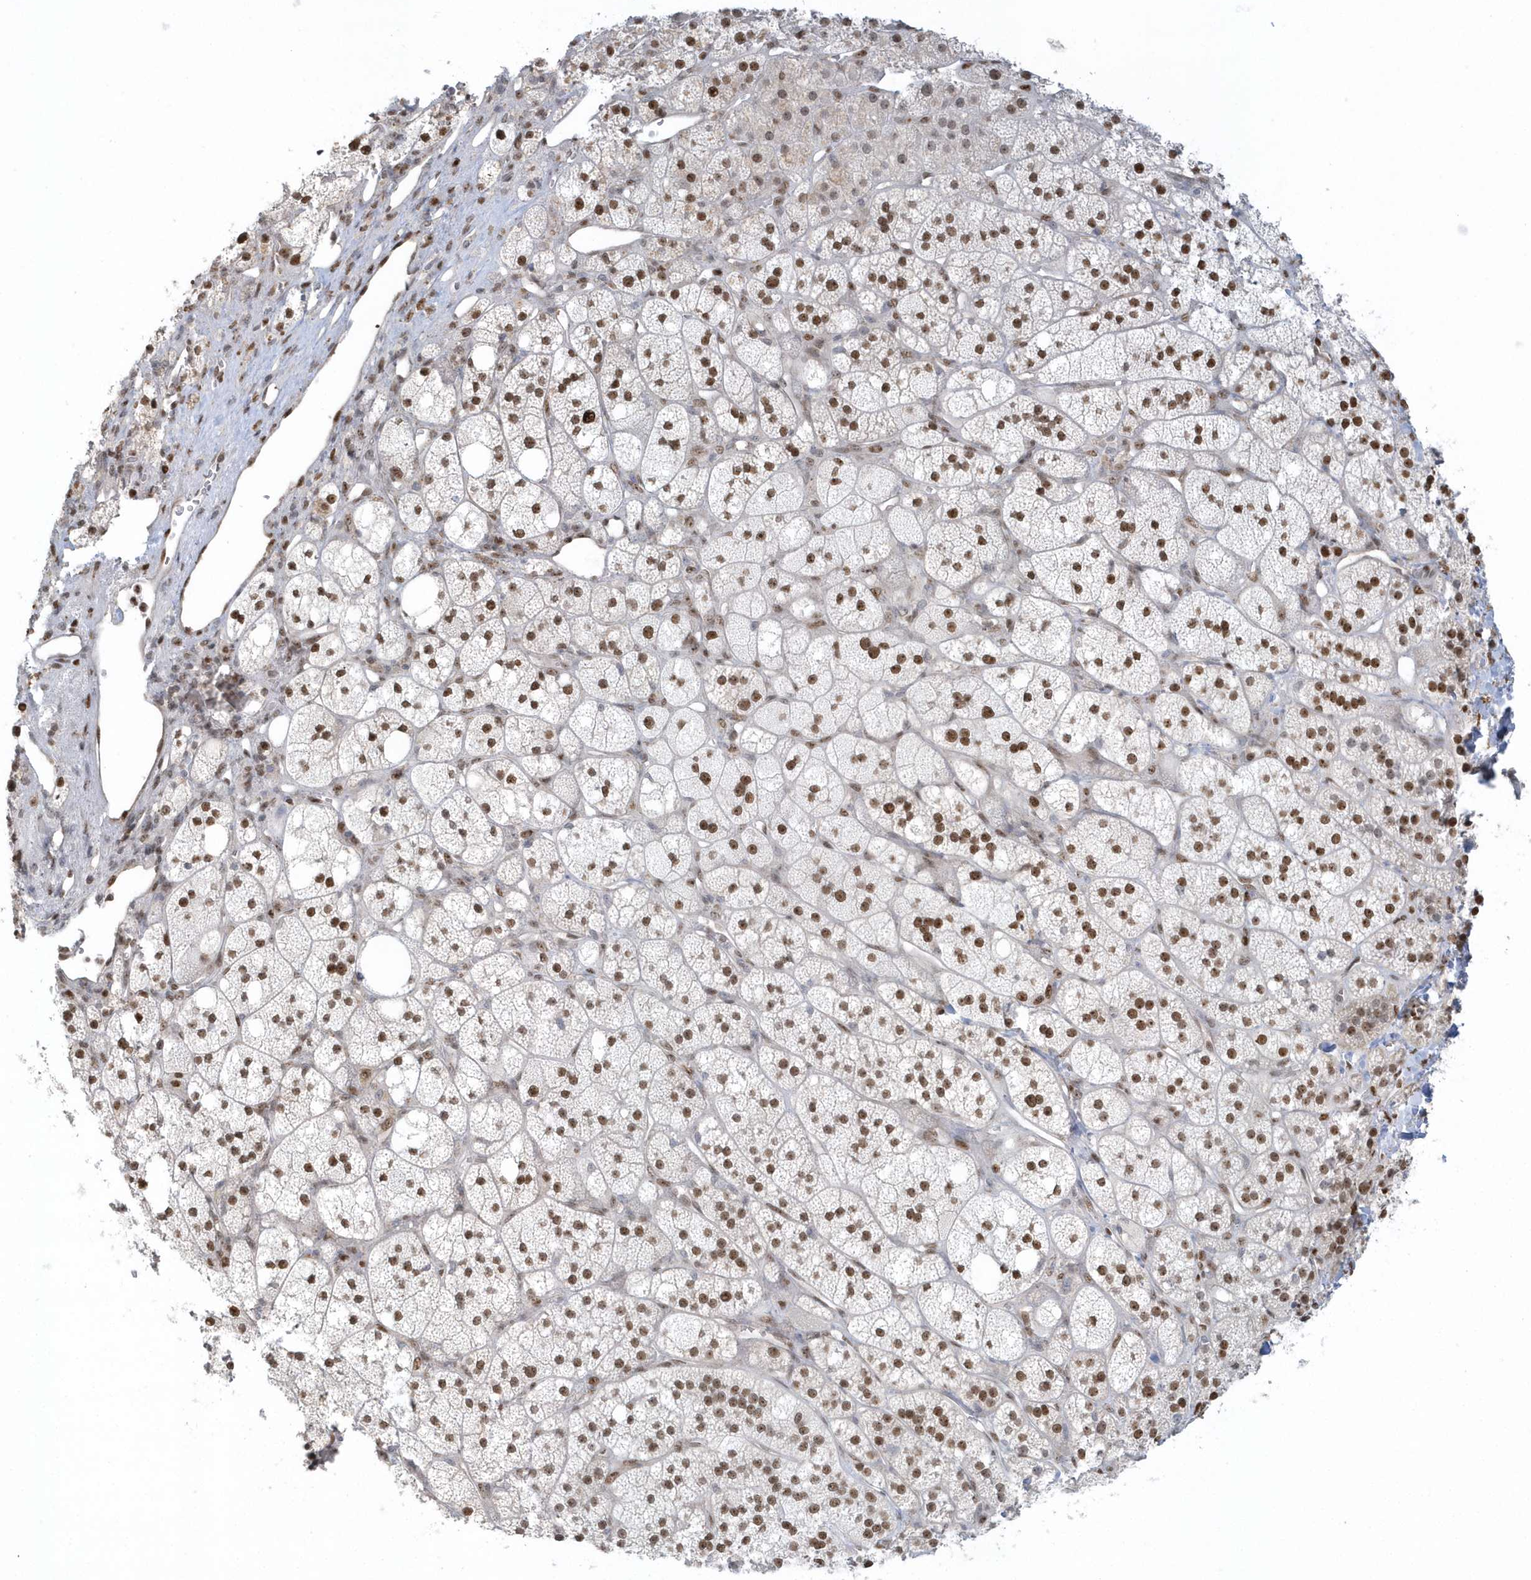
{"staining": {"intensity": "strong", "quantity": ">75%", "location": "nuclear"}, "tissue": "adrenal gland", "cell_type": "Glandular cells", "image_type": "normal", "snomed": [{"axis": "morphology", "description": "Normal tissue, NOS"}, {"axis": "topography", "description": "Adrenal gland"}], "caption": "Protein expression analysis of benign adrenal gland displays strong nuclear expression in approximately >75% of glandular cells.", "gene": "SUMO2", "patient": {"sex": "male", "age": 61}}